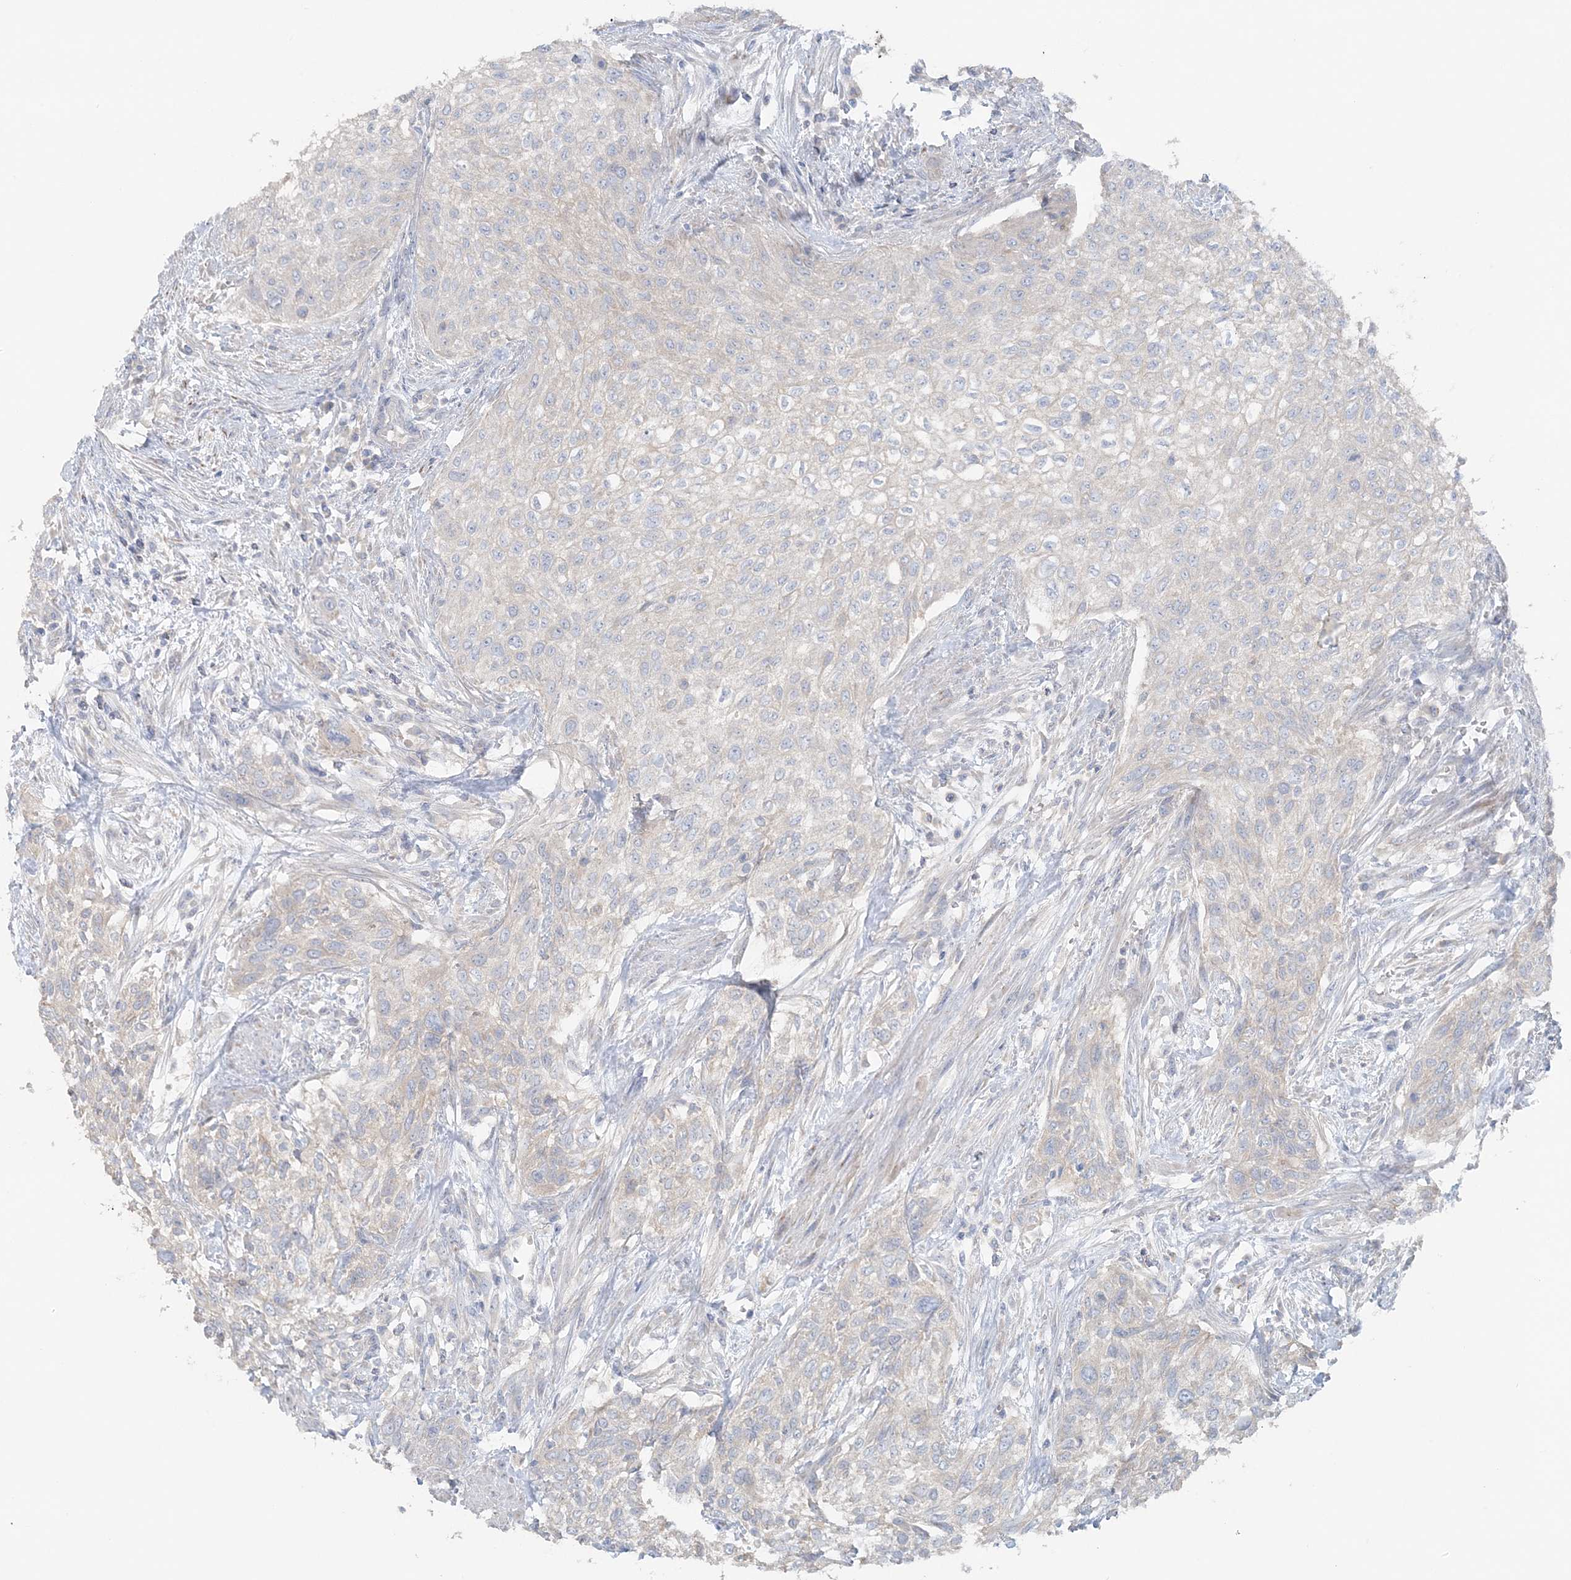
{"staining": {"intensity": "negative", "quantity": "none", "location": "none"}, "tissue": "urothelial cancer", "cell_type": "Tumor cells", "image_type": "cancer", "snomed": [{"axis": "morphology", "description": "Urothelial carcinoma, High grade"}, {"axis": "topography", "description": "Urinary bladder"}], "caption": "Tumor cells are negative for brown protein staining in urothelial cancer.", "gene": "TBC1D5", "patient": {"sex": "male", "age": 35}}